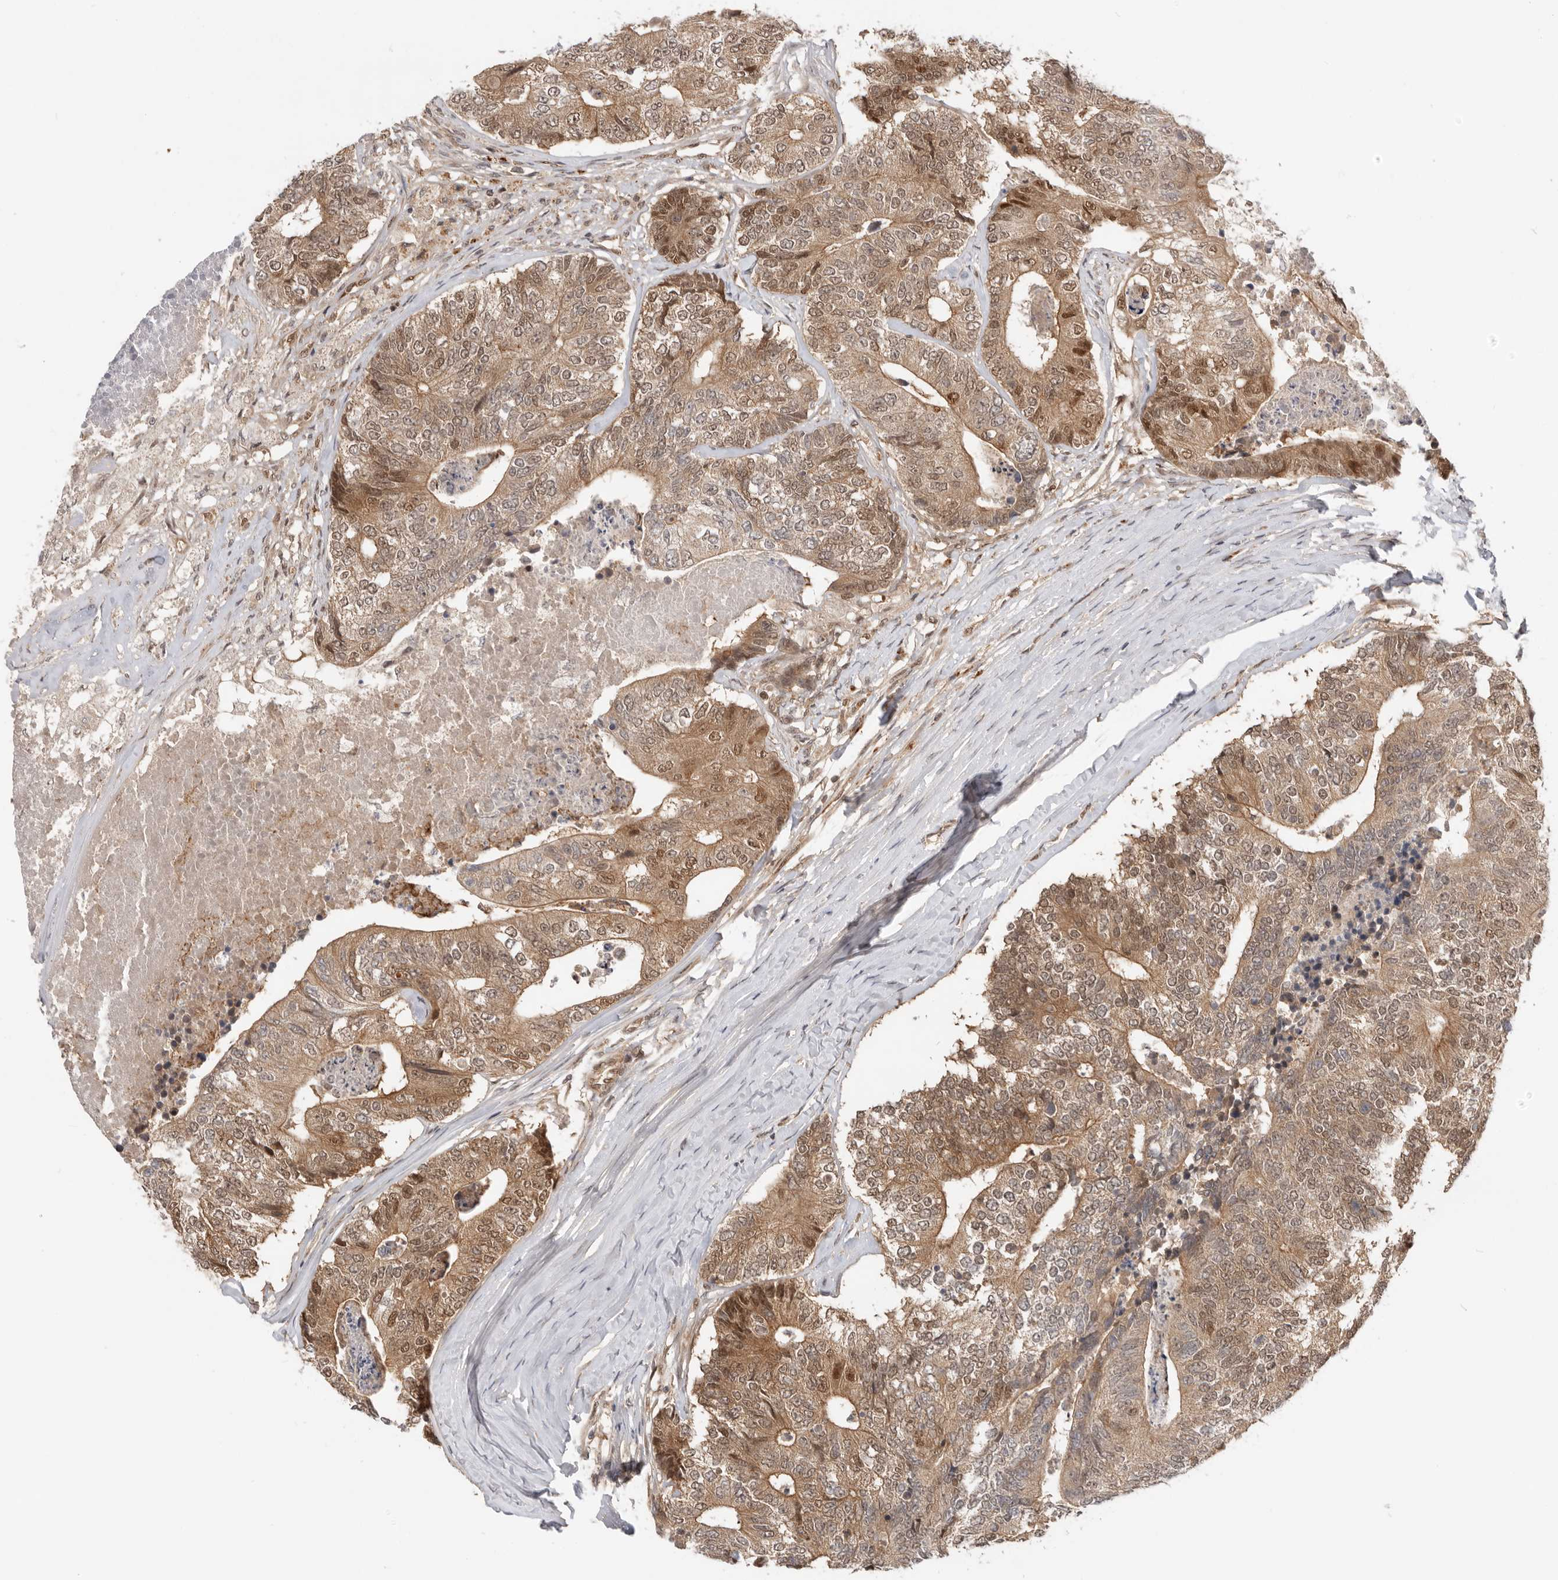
{"staining": {"intensity": "moderate", "quantity": "25%-75%", "location": "cytoplasmic/membranous,nuclear"}, "tissue": "colorectal cancer", "cell_type": "Tumor cells", "image_type": "cancer", "snomed": [{"axis": "morphology", "description": "Adenocarcinoma, NOS"}, {"axis": "topography", "description": "Colon"}], "caption": "About 25%-75% of tumor cells in colorectal cancer show moderate cytoplasmic/membranous and nuclear protein positivity as visualized by brown immunohistochemical staining.", "gene": "DCAF8", "patient": {"sex": "female", "age": 67}}